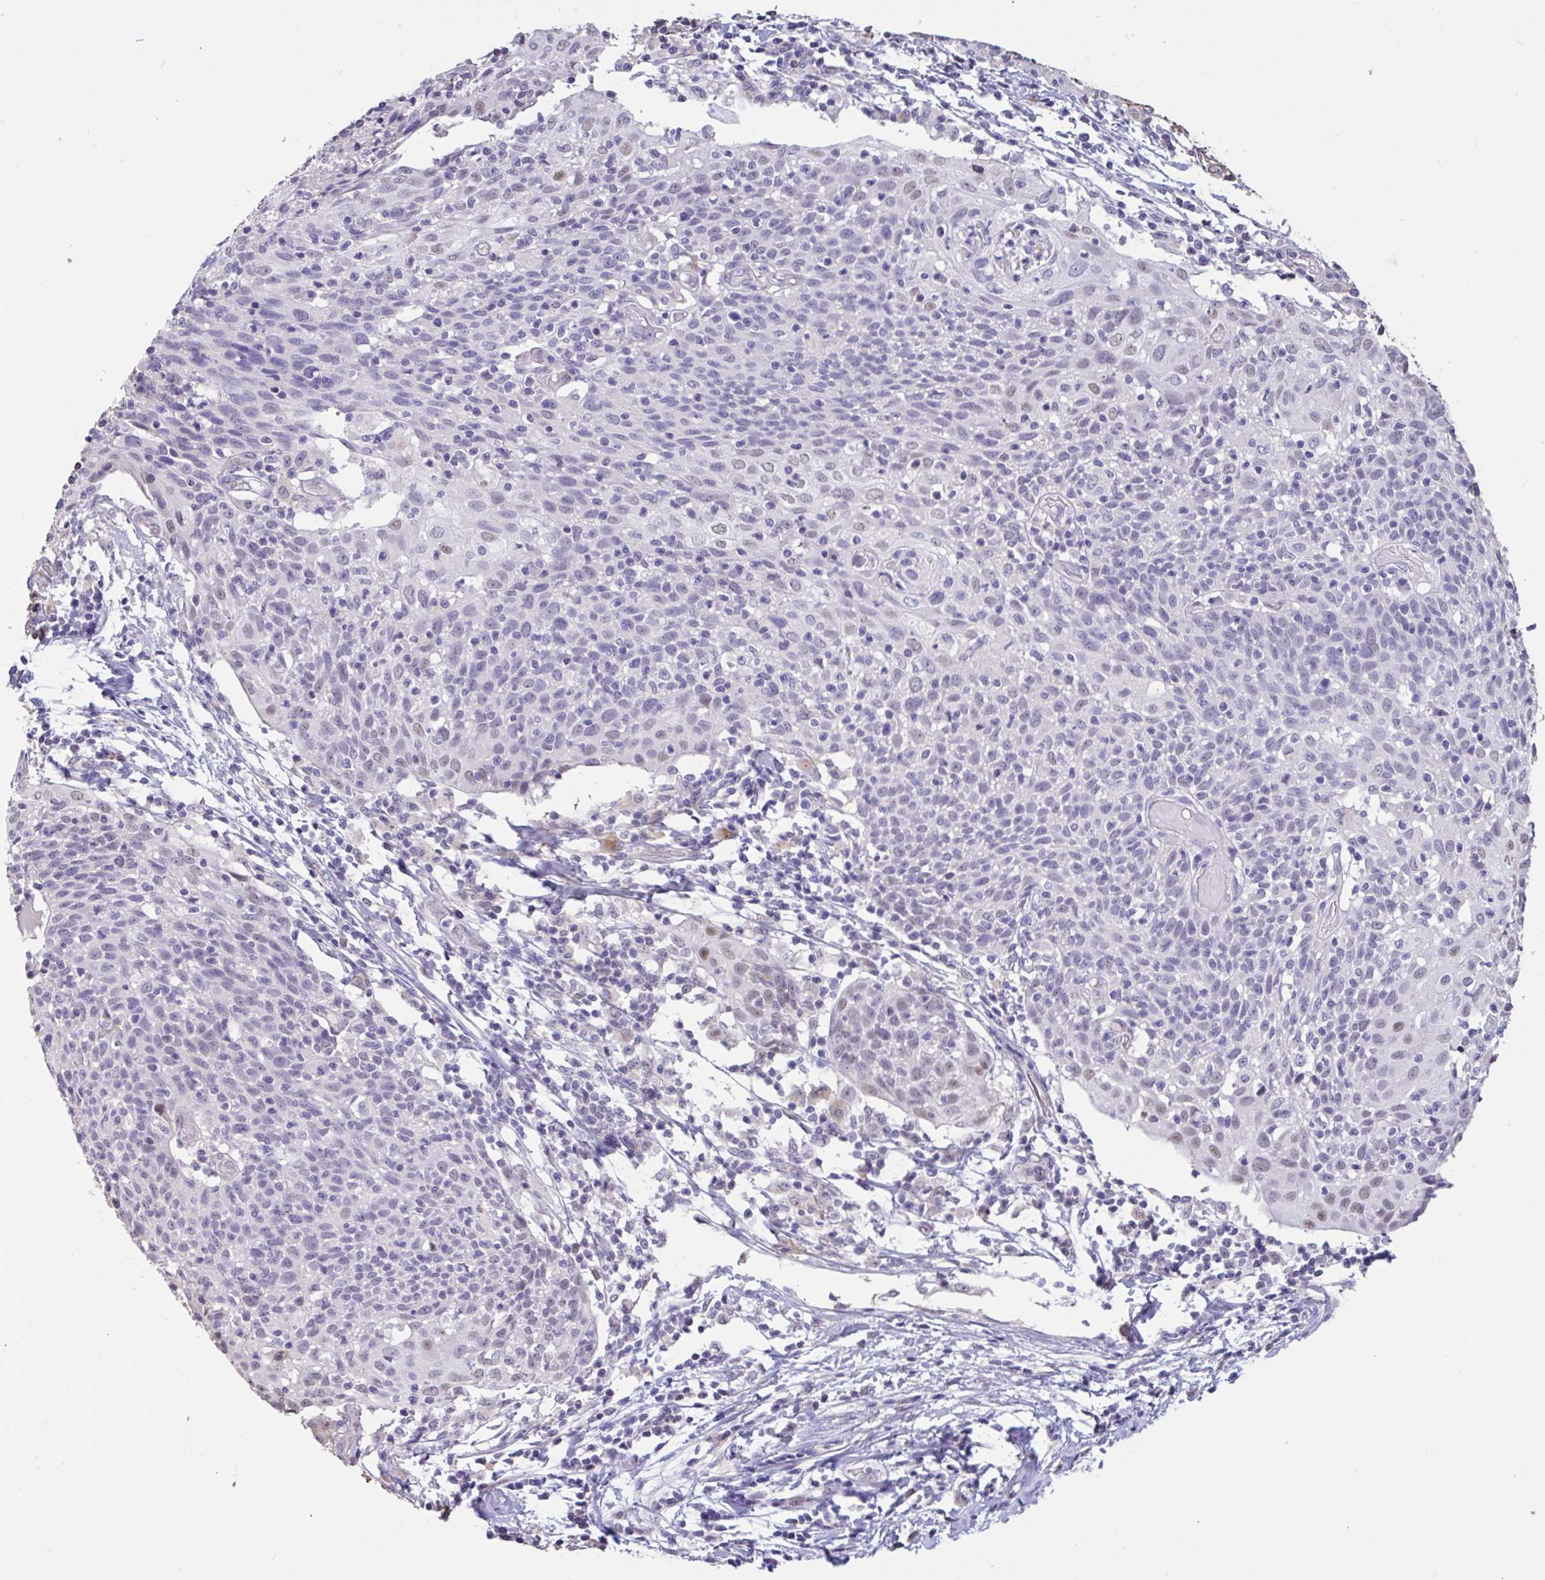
{"staining": {"intensity": "negative", "quantity": "none", "location": "none"}, "tissue": "cervical cancer", "cell_type": "Tumor cells", "image_type": "cancer", "snomed": [{"axis": "morphology", "description": "Squamous cell carcinoma, NOS"}, {"axis": "topography", "description": "Cervix"}], "caption": "Photomicrograph shows no protein positivity in tumor cells of cervical cancer (squamous cell carcinoma) tissue.", "gene": "DDX39A", "patient": {"sex": "female", "age": 52}}